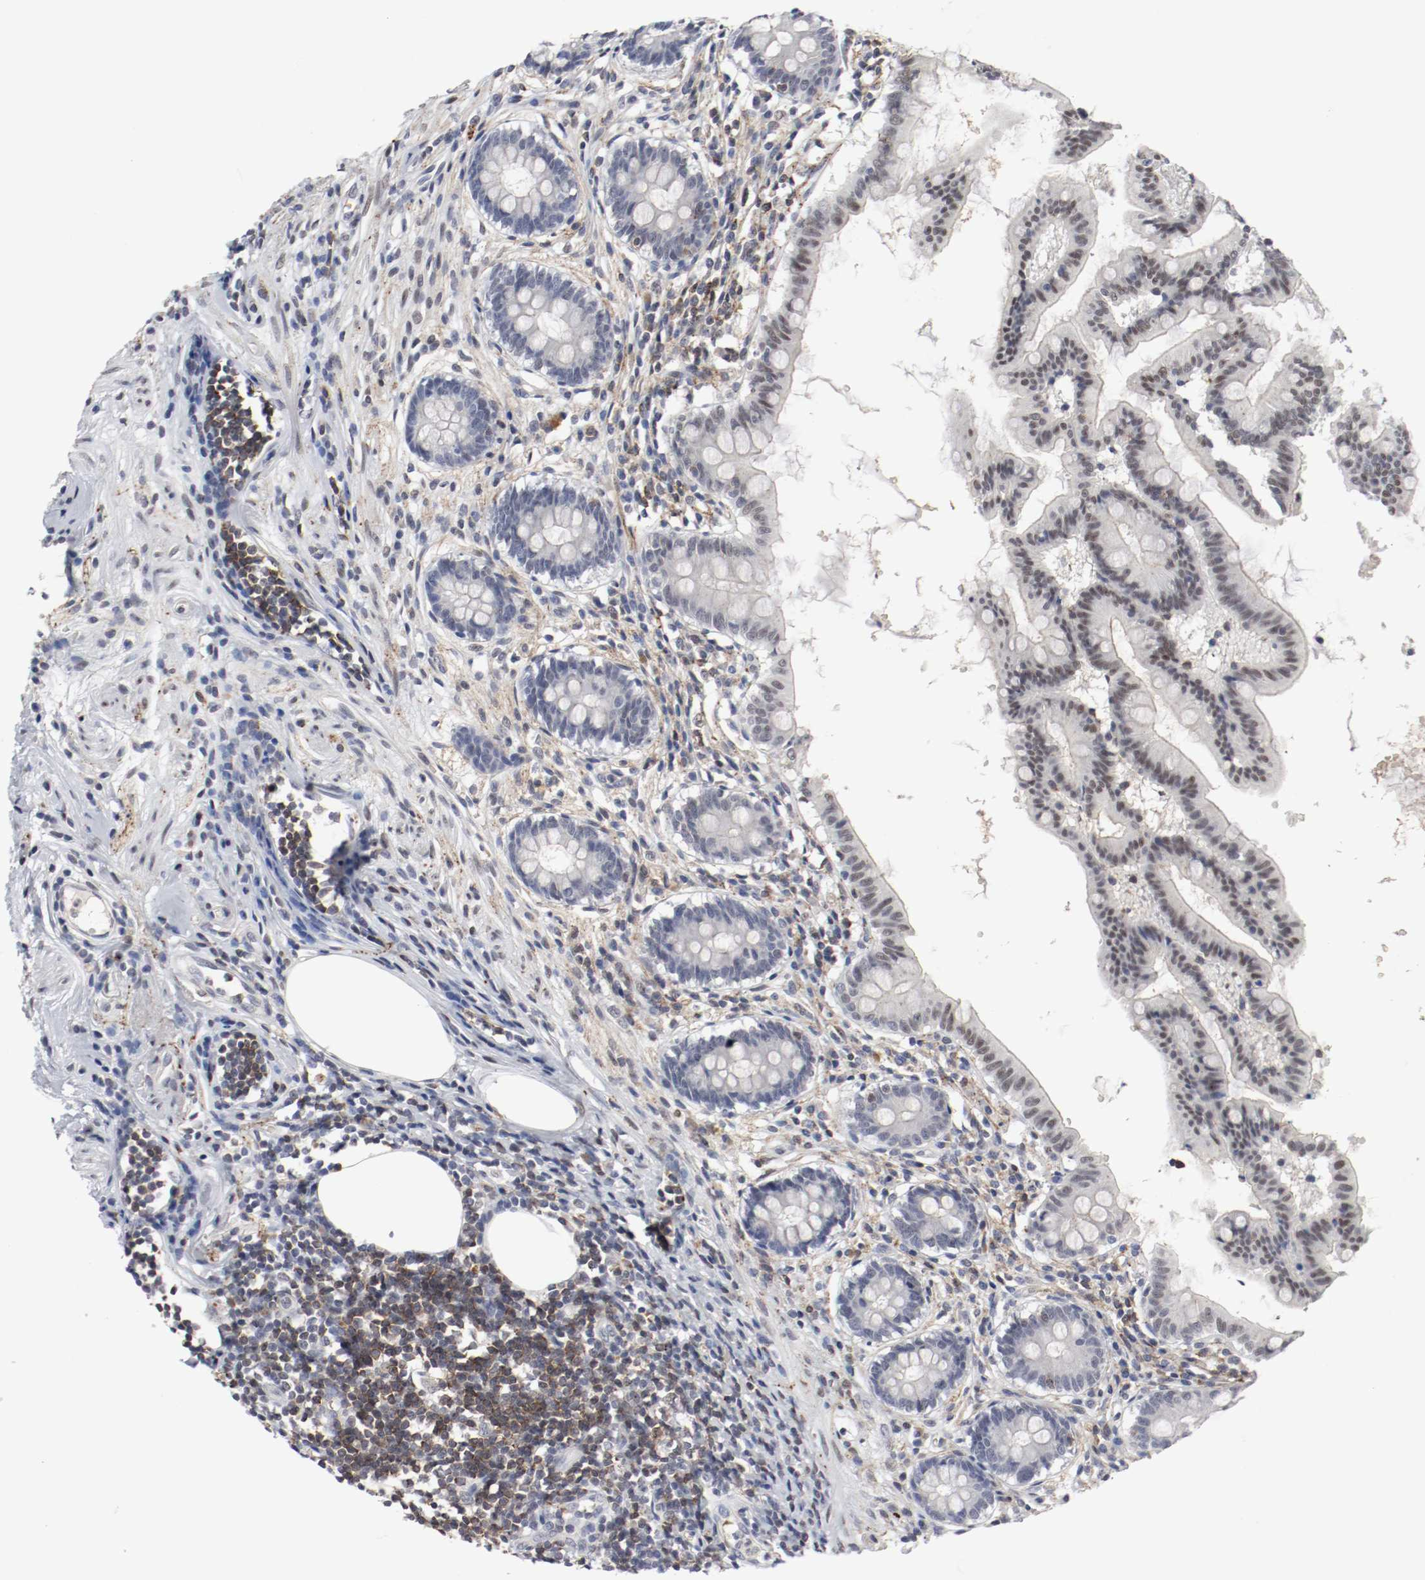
{"staining": {"intensity": "moderate", "quantity": "<25%", "location": "nuclear"}, "tissue": "appendix", "cell_type": "Glandular cells", "image_type": "normal", "snomed": [{"axis": "morphology", "description": "Normal tissue, NOS"}, {"axis": "topography", "description": "Appendix"}], "caption": "Appendix was stained to show a protein in brown. There is low levels of moderate nuclear staining in approximately <25% of glandular cells. The protein is shown in brown color, while the nuclei are stained blue.", "gene": "JUND", "patient": {"sex": "female", "age": 50}}